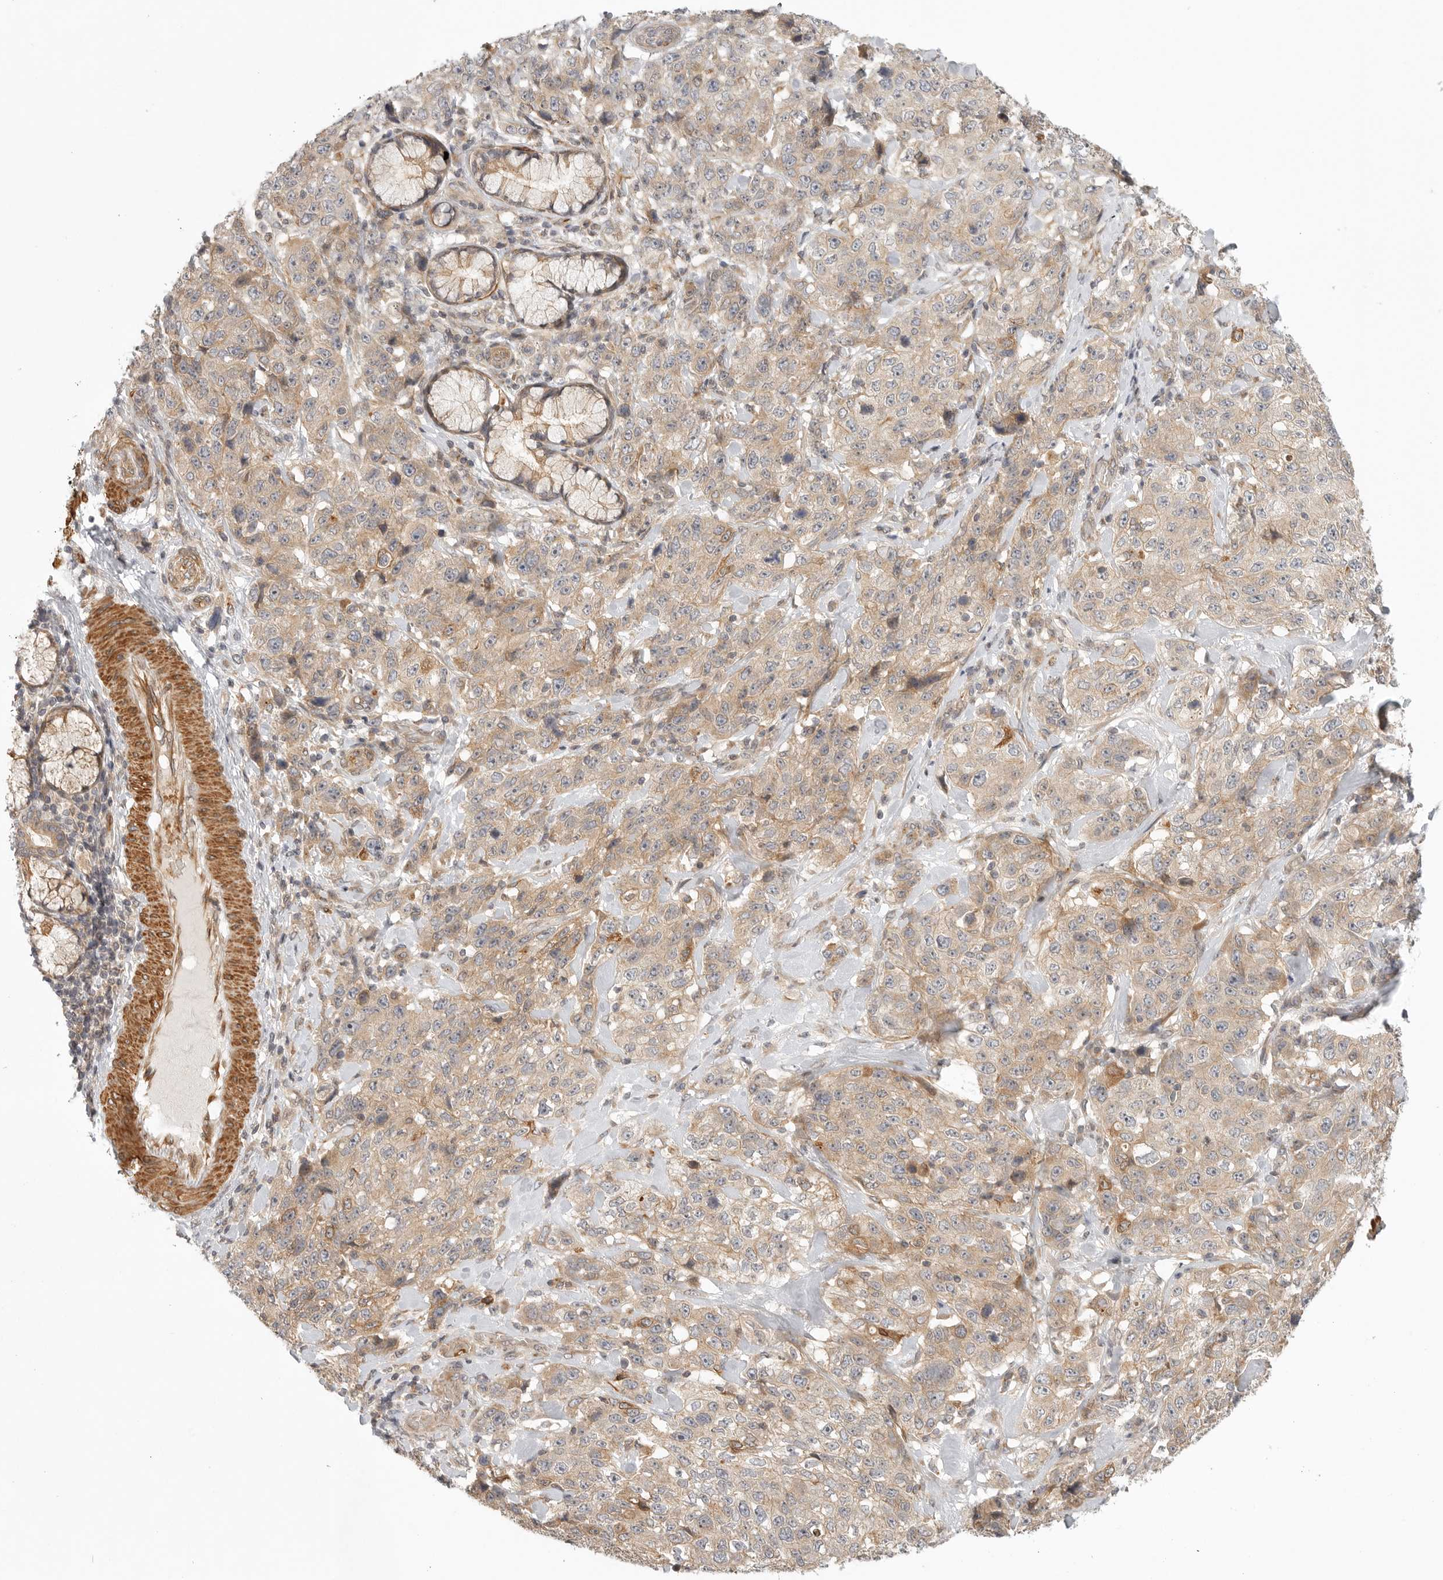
{"staining": {"intensity": "weak", "quantity": ">75%", "location": "cytoplasmic/membranous"}, "tissue": "stomach cancer", "cell_type": "Tumor cells", "image_type": "cancer", "snomed": [{"axis": "morphology", "description": "Adenocarcinoma, NOS"}, {"axis": "topography", "description": "Stomach"}], "caption": "Protein staining shows weak cytoplasmic/membranous expression in approximately >75% of tumor cells in stomach adenocarcinoma. The protein of interest is stained brown, and the nuclei are stained in blue (DAB IHC with brightfield microscopy, high magnification).", "gene": "CCPG1", "patient": {"sex": "male", "age": 48}}